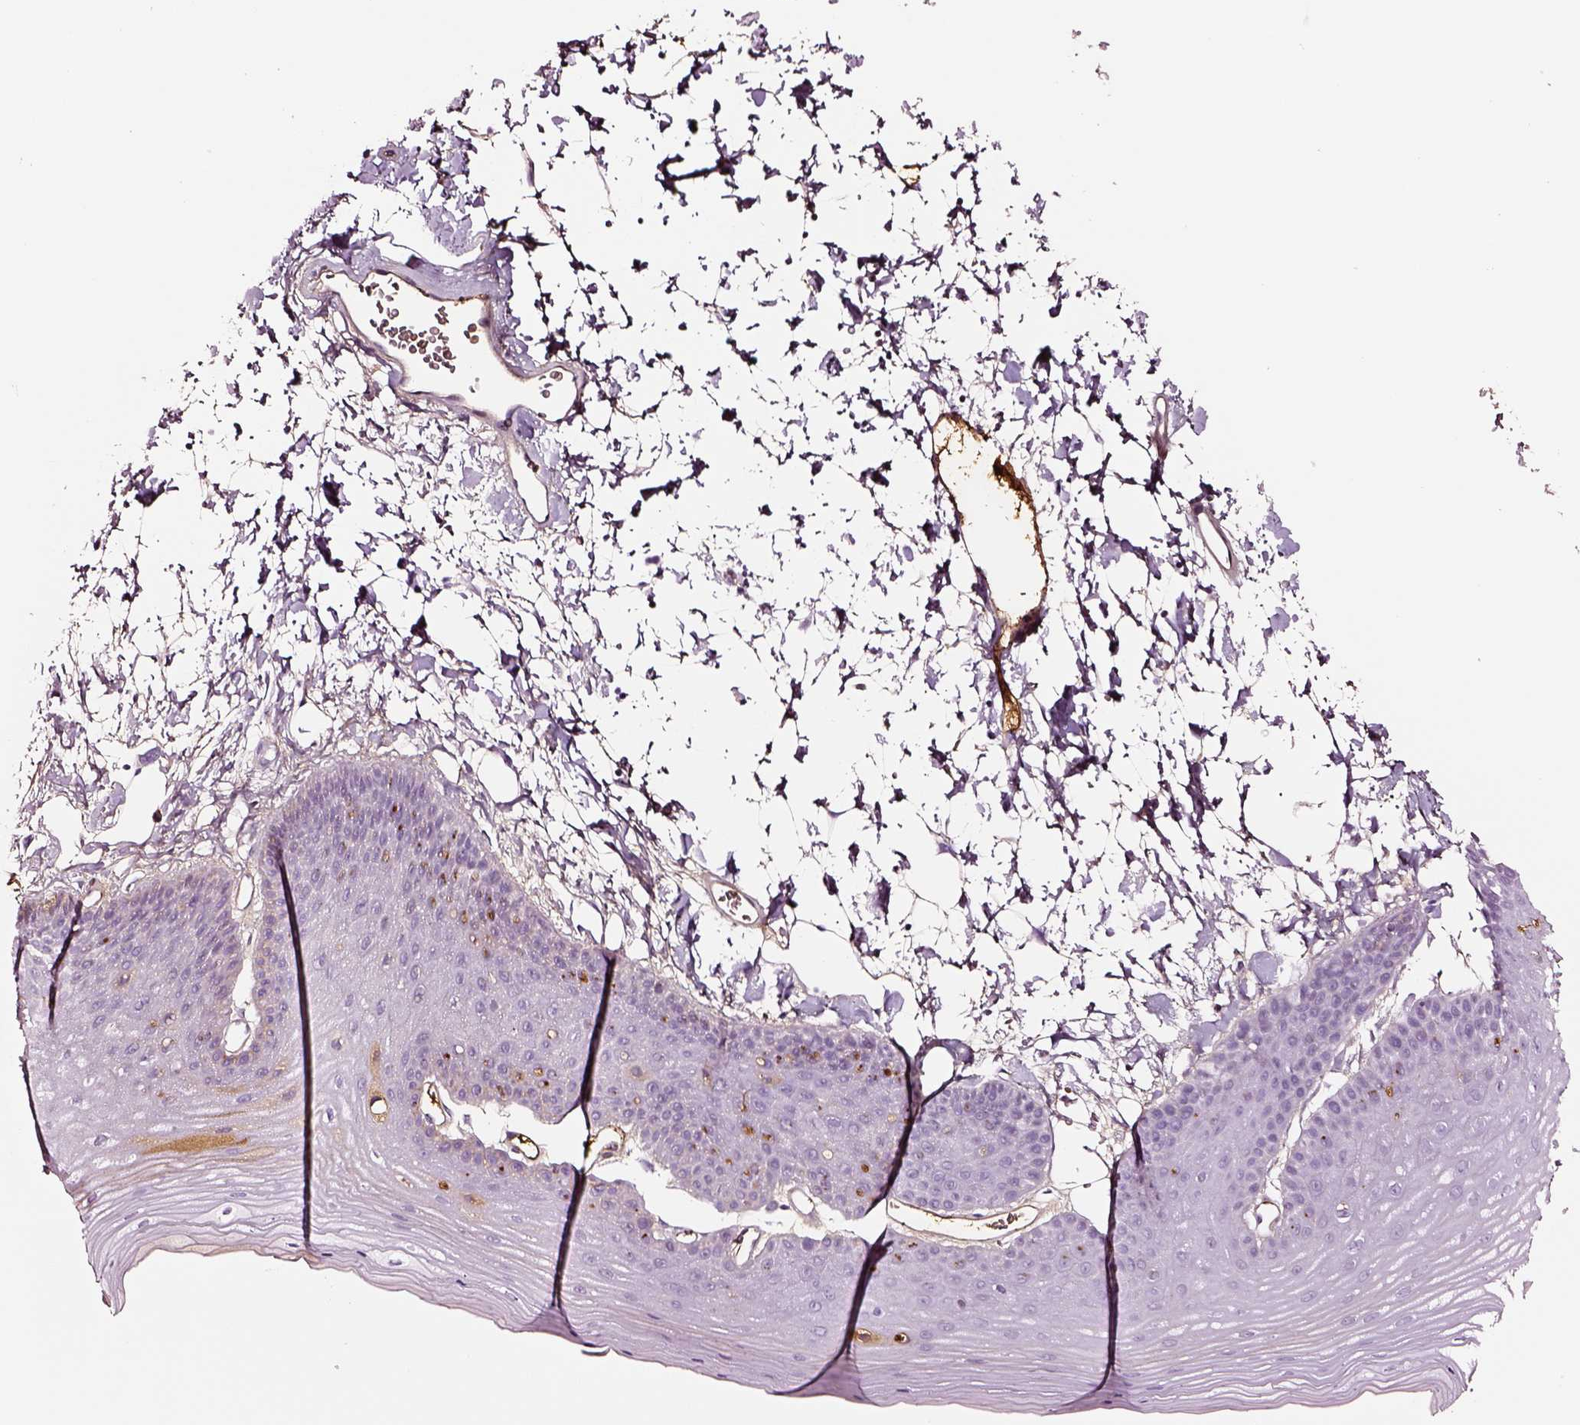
{"staining": {"intensity": "negative", "quantity": "none", "location": "none"}, "tissue": "skin", "cell_type": "Epidermal cells", "image_type": "normal", "snomed": [{"axis": "morphology", "description": "Normal tissue, NOS"}, {"axis": "topography", "description": "Anal"}], "caption": "A high-resolution histopathology image shows immunohistochemistry staining of normal skin, which exhibits no significant expression in epidermal cells.", "gene": "TF", "patient": {"sex": "male", "age": 53}}